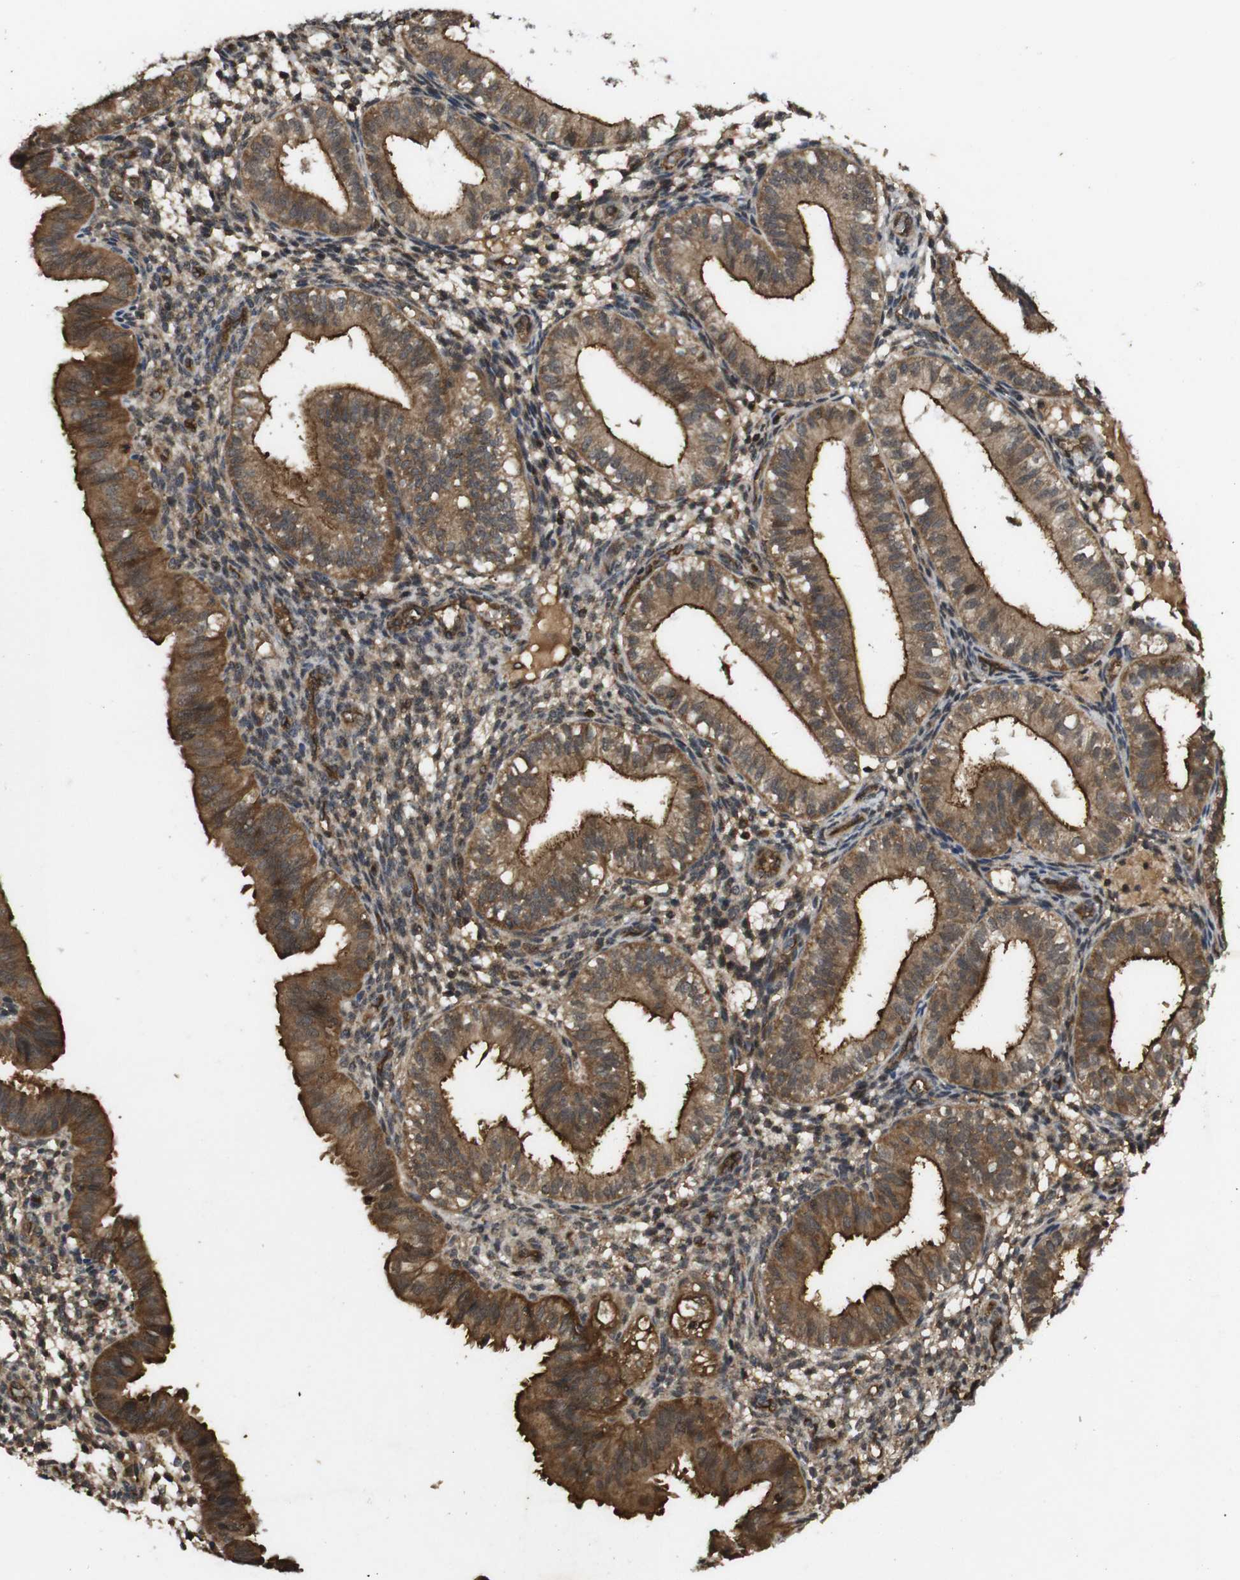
{"staining": {"intensity": "weak", "quantity": ">75%", "location": "cytoplasmic/membranous"}, "tissue": "endometrium", "cell_type": "Cells in endometrial stroma", "image_type": "normal", "snomed": [{"axis": "morphology", "description": "Normal tissue, NOS"}, {"axis": "topography", "description": "Endometrium"}], "caption": "Brown immunohistochemical staining in normal human endometrium shows weak cytoplasmic/membranous positivity in approximately >75% of cells in endometrial stroma.", "gene": "RIPK1", "patient": {"sex": "female", "age": 39}}